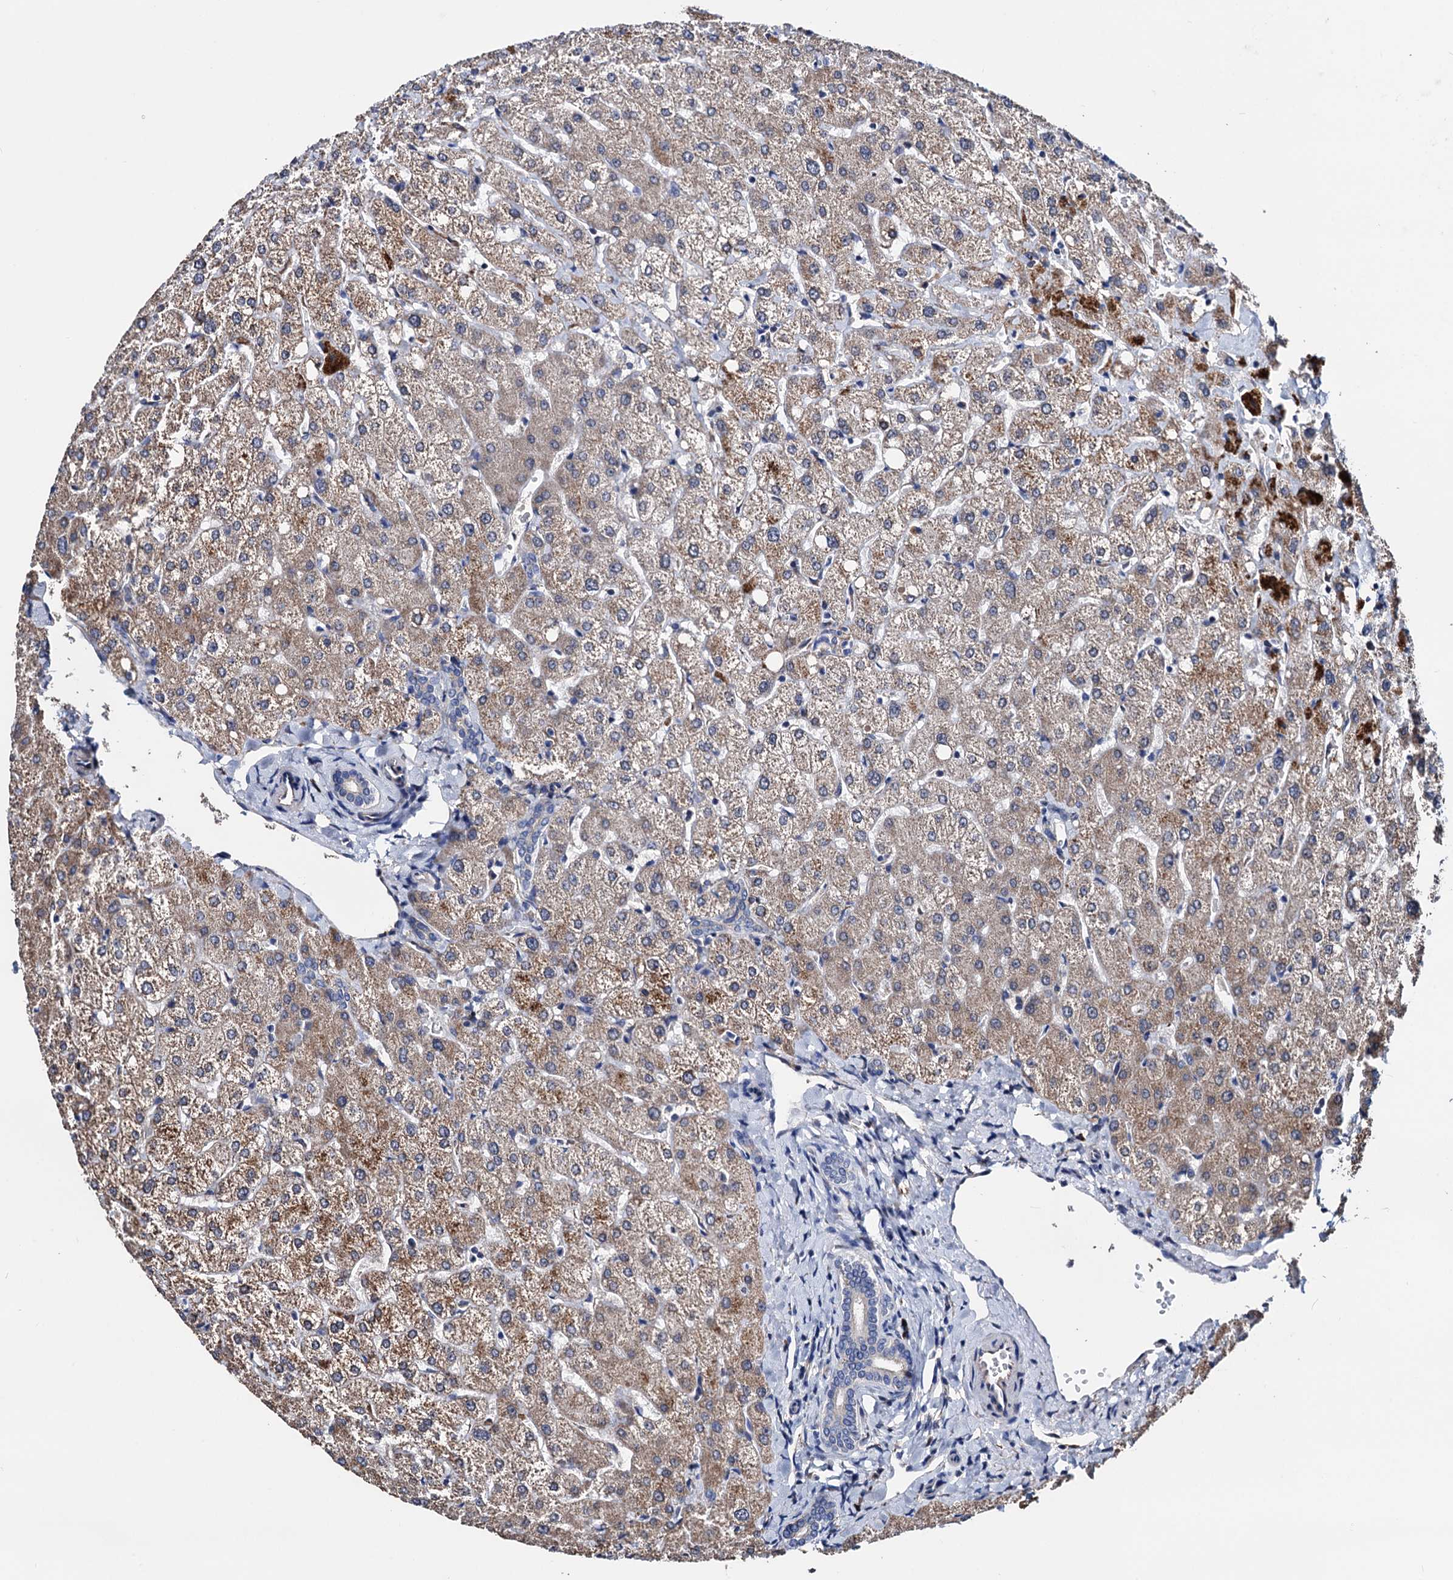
{"staining": {"intensity": "negative", "quantity": "none", "location": "none"}, "tissue": "liver", "cell_type": "Cholangiocytes", "image_type": "normal", "snomed": [{"axis": "morphology", "description": "Normal tissue, NOS"}, {"axis": "topography", "description": "Liver"}], "caption": "Human liver stained for a protein using immunohistochemistry (IHC) displays no positivity in cholangiocytes.", "gene": "AKAP11", "patient": {"sex": "female", "age": 54}}